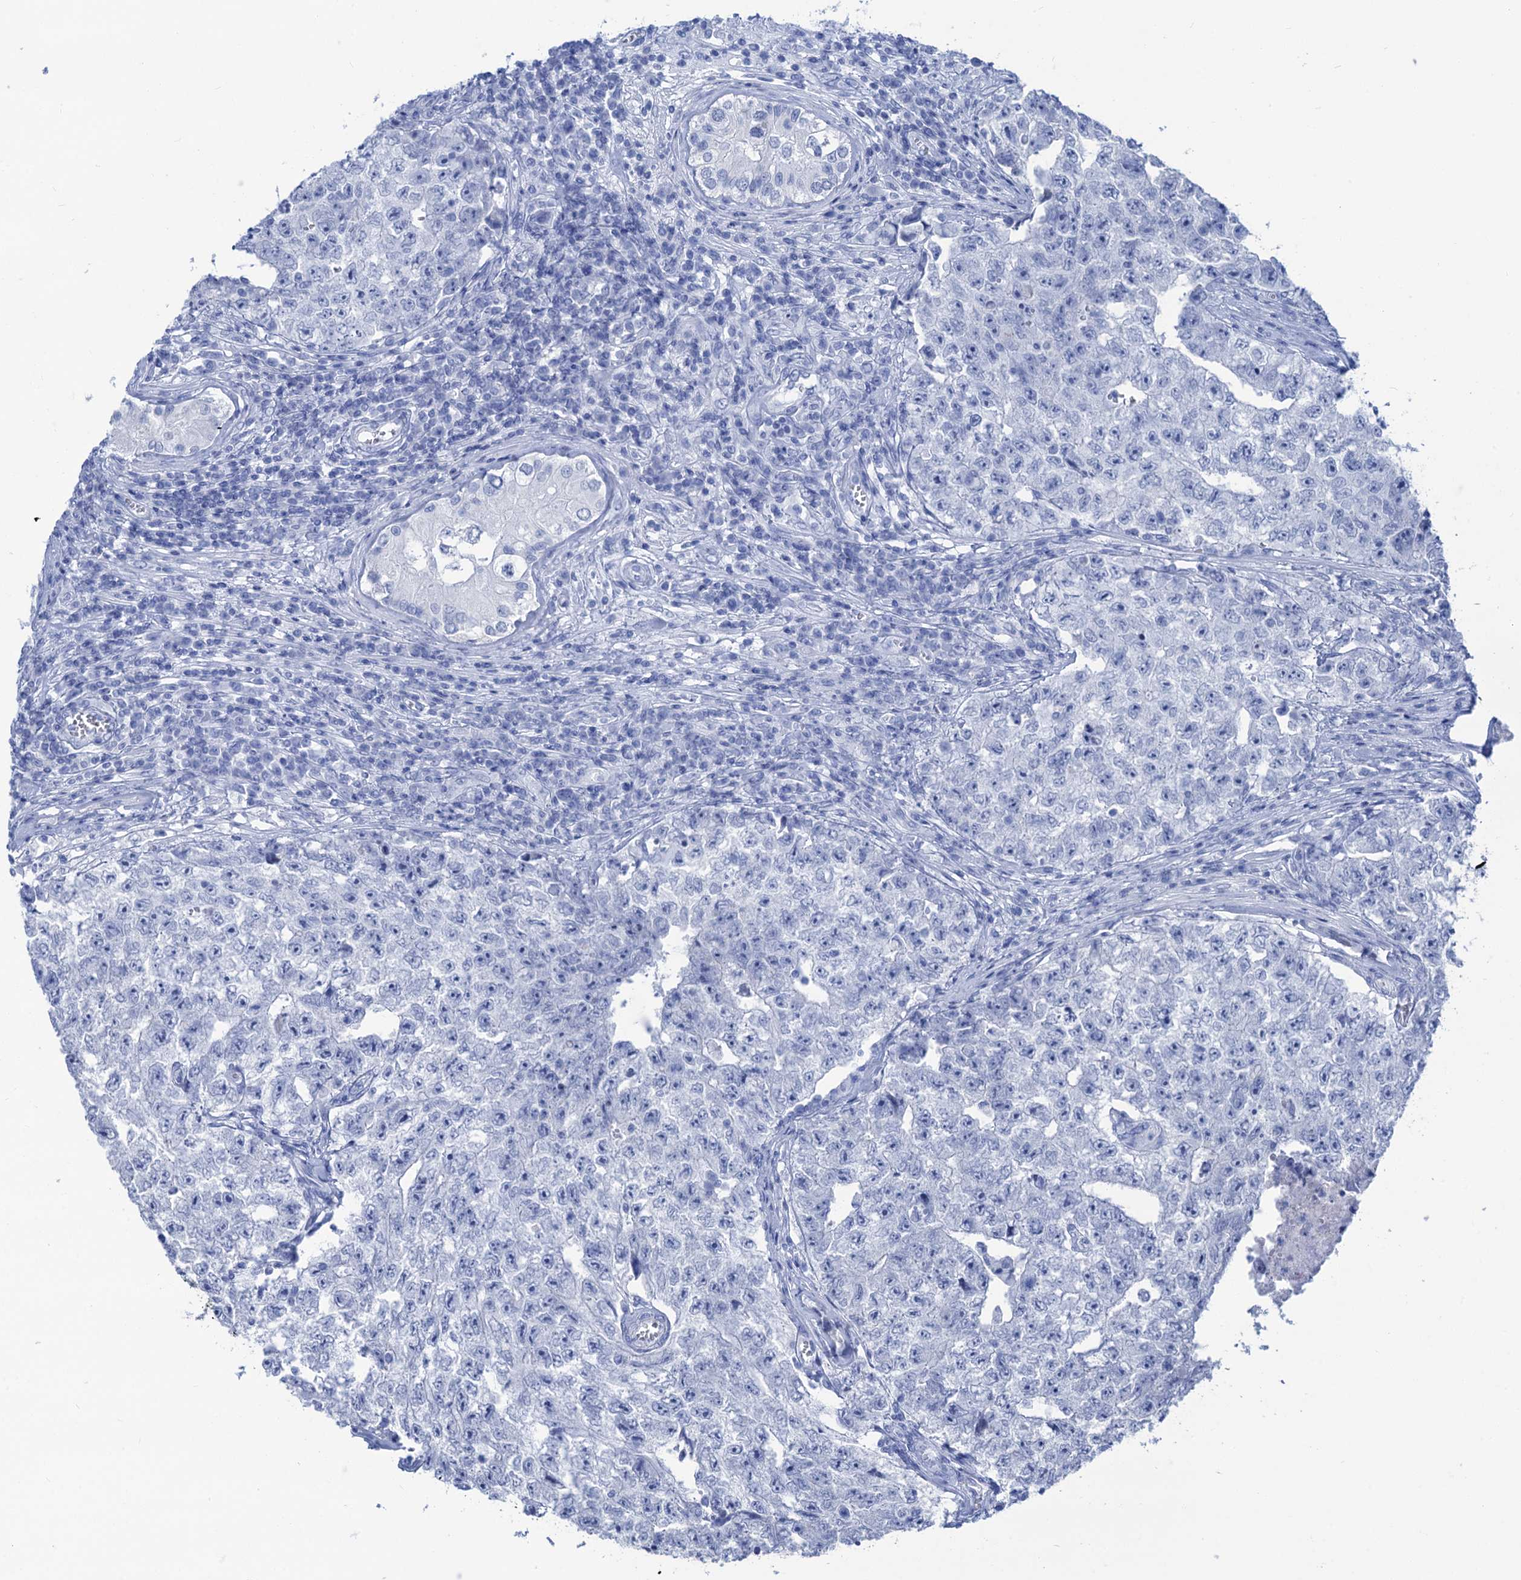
{"staining": {"intensity": "negative", "quantity": "none", "location": "none"}, "tissue": "testis cancer", "cell_type": "Tumor cells", "image_type": "cancer", "snomed": [{"axis": "morphology", "description": "Carcinoma, Embryonal, NOS"}, {"axis": "topography", "description": "Testis"}], "caption": "High magnification brightfield microscopy of testis cancer stained with DAB (3,3'-diaminobenzidine) (brown) and counterstained with hematoxylin (blue): tumor cells show no significant expression.", "gene": "CABYR", "patient": {"sex": "male", "age": 17}}